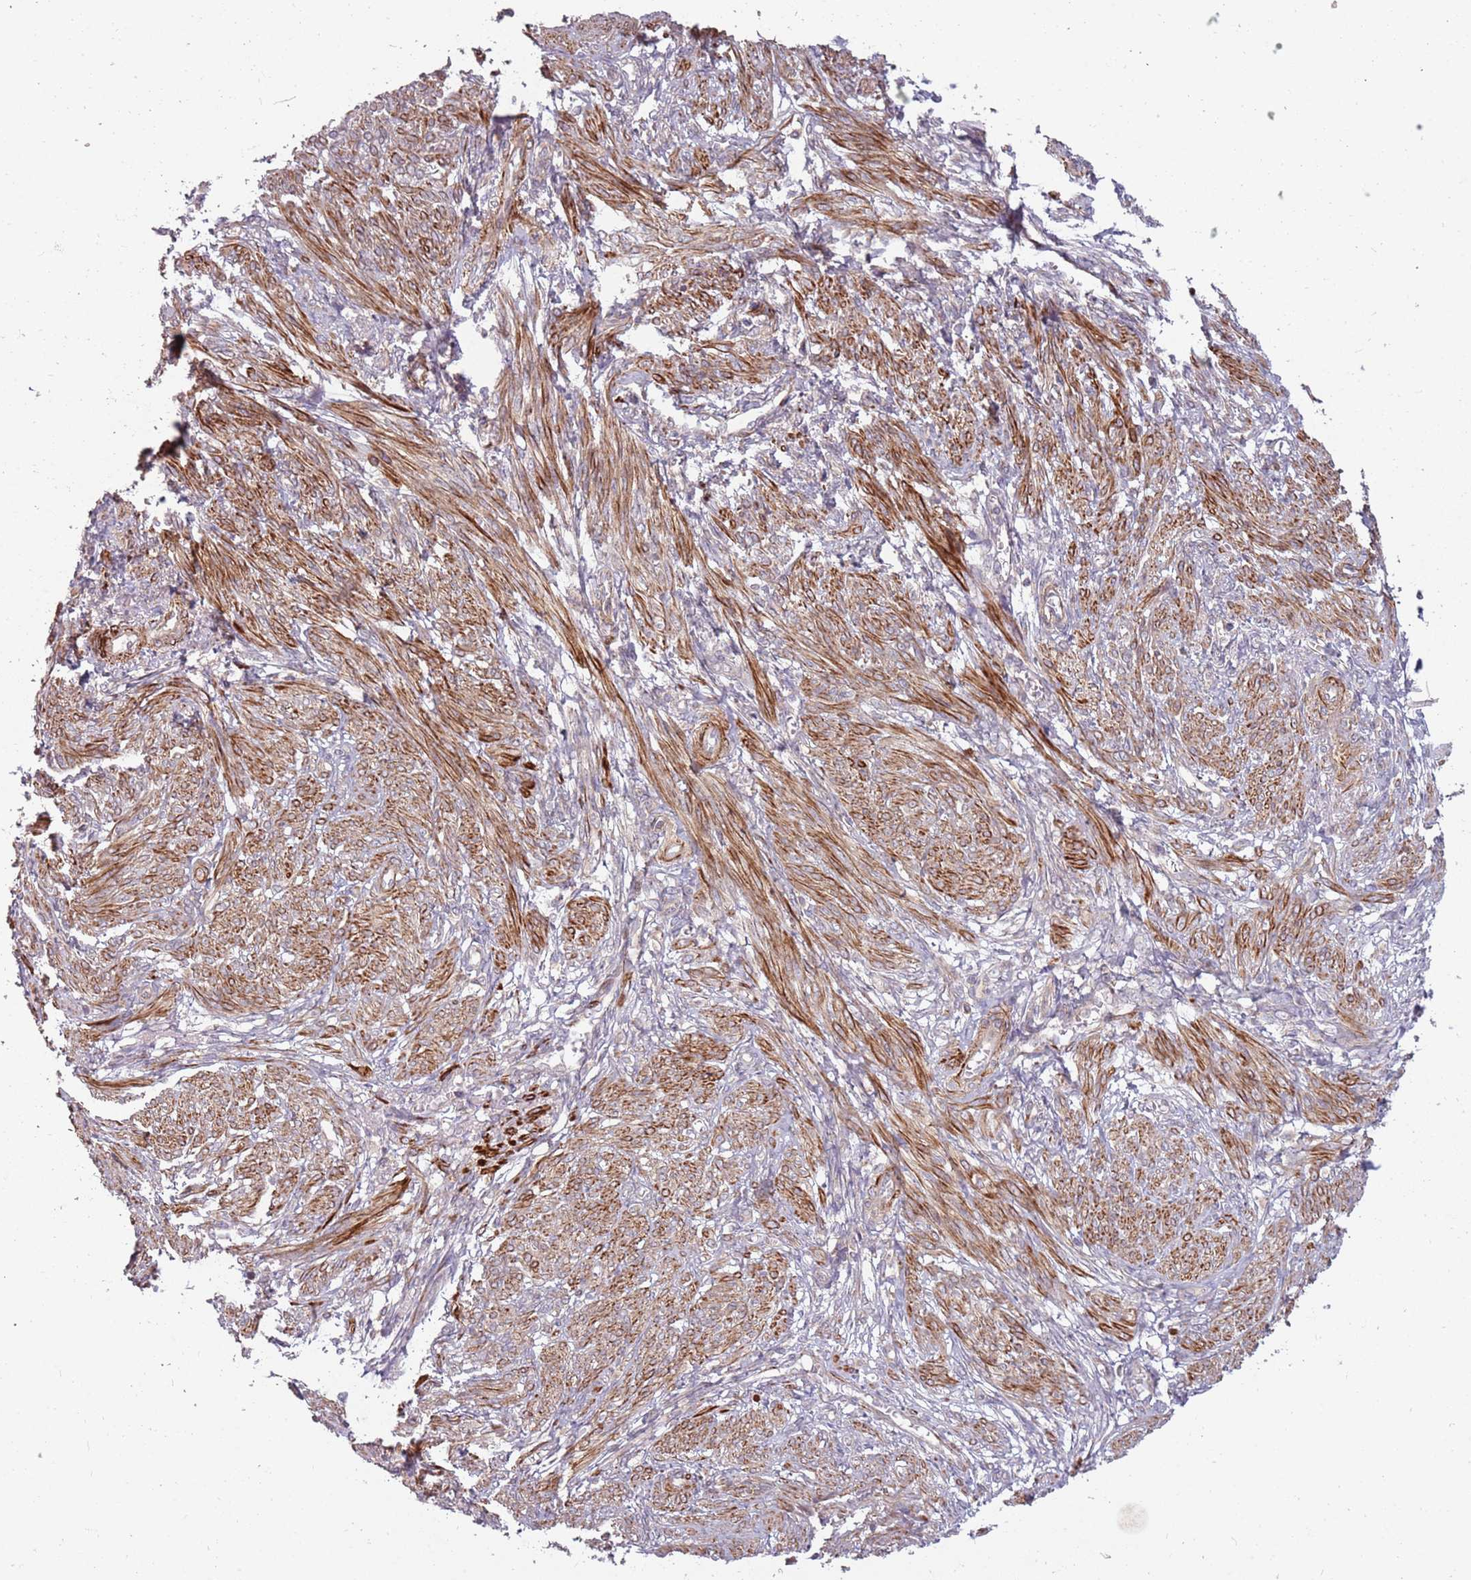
{"staining": {"intensity": "moderate", "quantity": "25%-75%", "location": "cytoplasmic/membranous"}, "tissue": "smooth muscle", "cell_type": "Smooth muscle cells", "image_type": "normal", "snomed": [{"axis": "morphology", "description": "Normal tissue, NOS"}, {"axis": "topography", "description": "Smooth muscle"}], "caption": "Human smooth muscle stained with a brown dye demonstrates moderate cytoplasmic/membranous positive staining in approximately 25%-75% of smooth muscle cells.", "gene": "PLD6", "patient": {"sex": "female", "age": 39}}